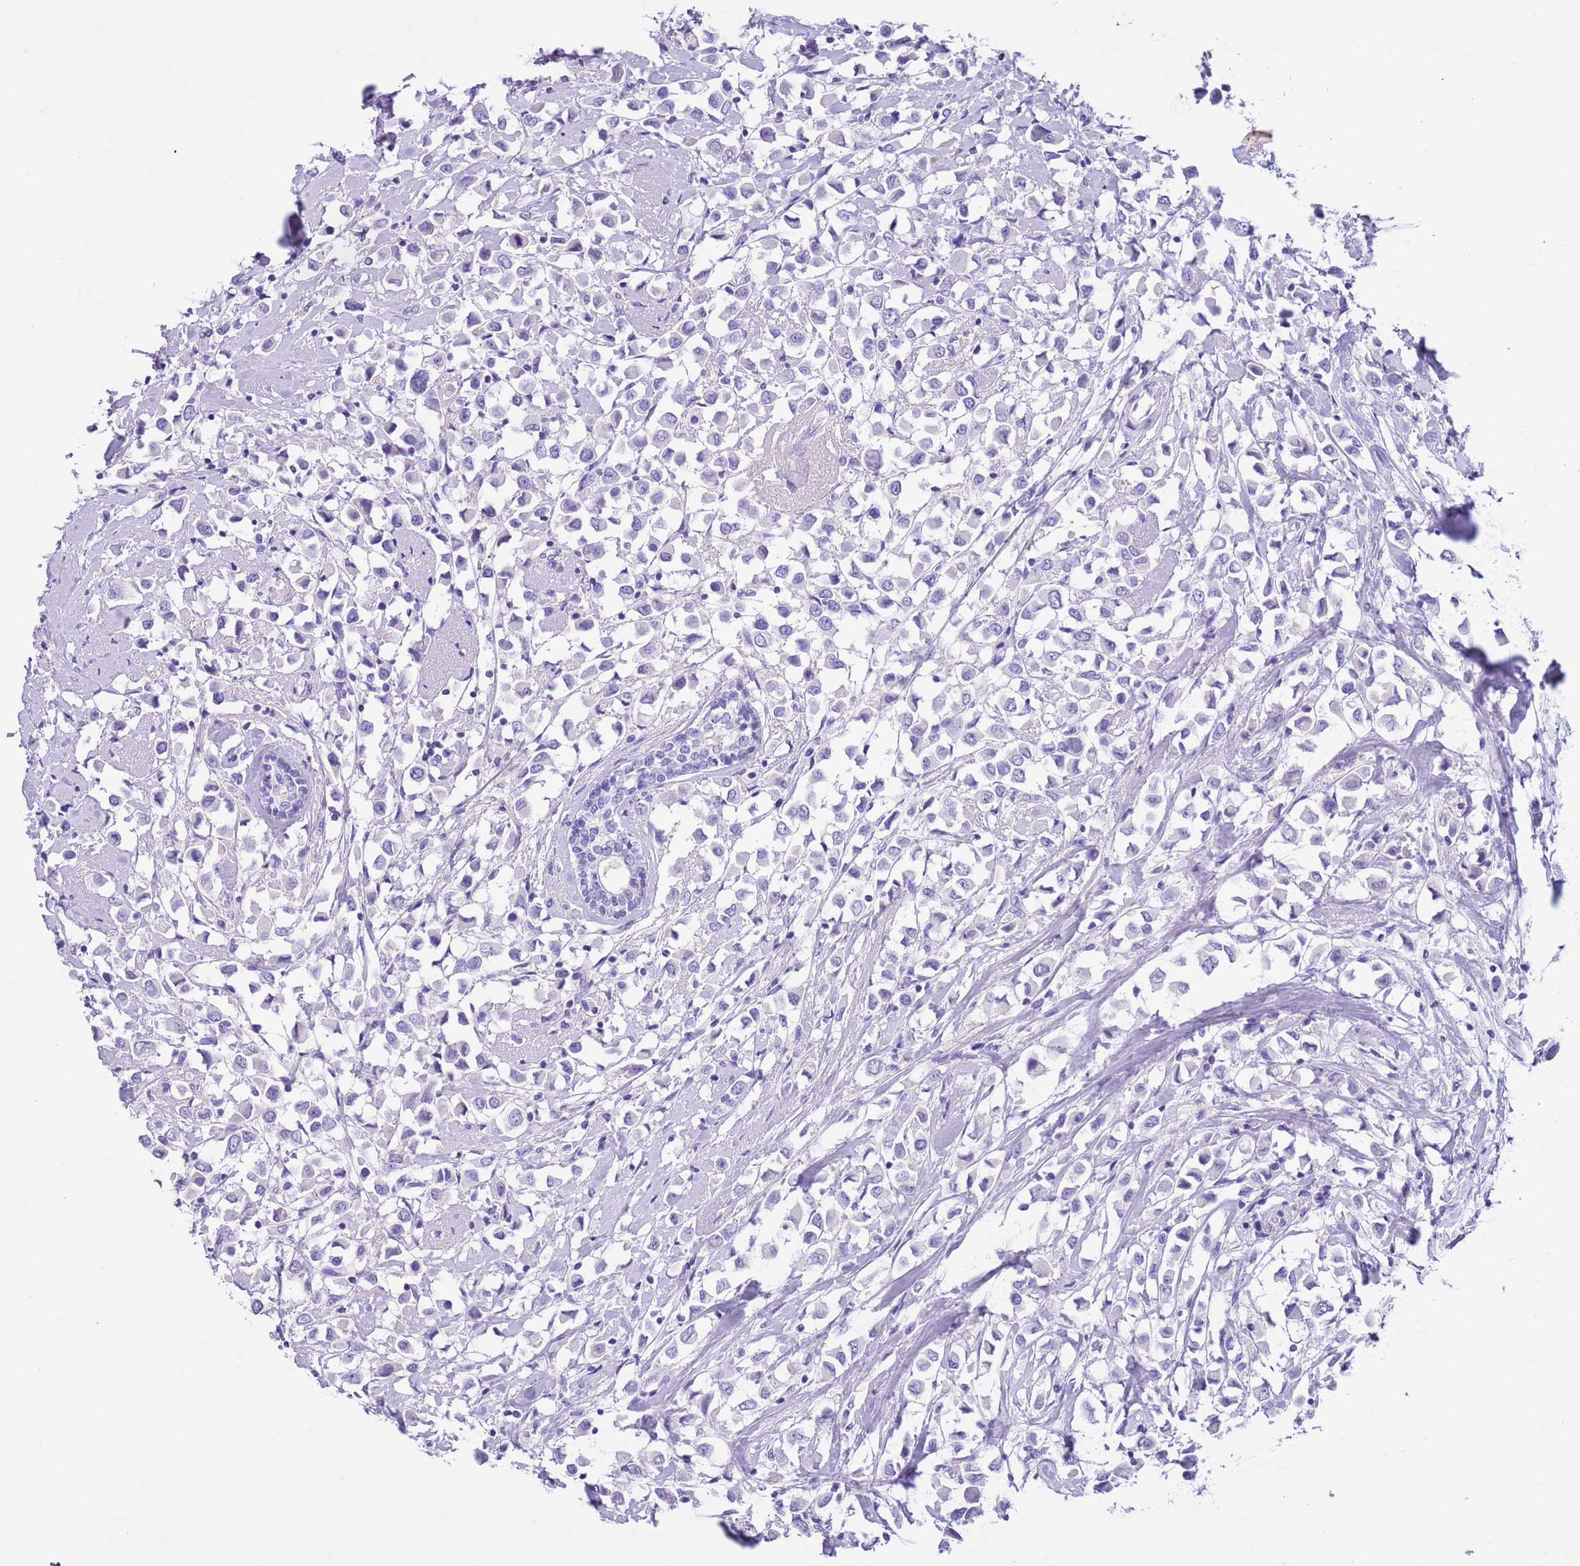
{"staining": {"intensity": "negative", "quantity": "none", "location": "none"}, "tissue": "breast cancer", "cell_type": "Tumor cells", "image_type": "cancer", "snomed": [{"axis": "morphology", "description": "Duct carcinoma"}, {"axis": "topography", "description": "Breast"}], "caption": "This is a photomicrograph of IHC staining of intraductal carcinoma (breast), which shows no positivity in tumor cells.", "gene": "TBC1D10B", "patient": {"sex": "female", "age": 61}}